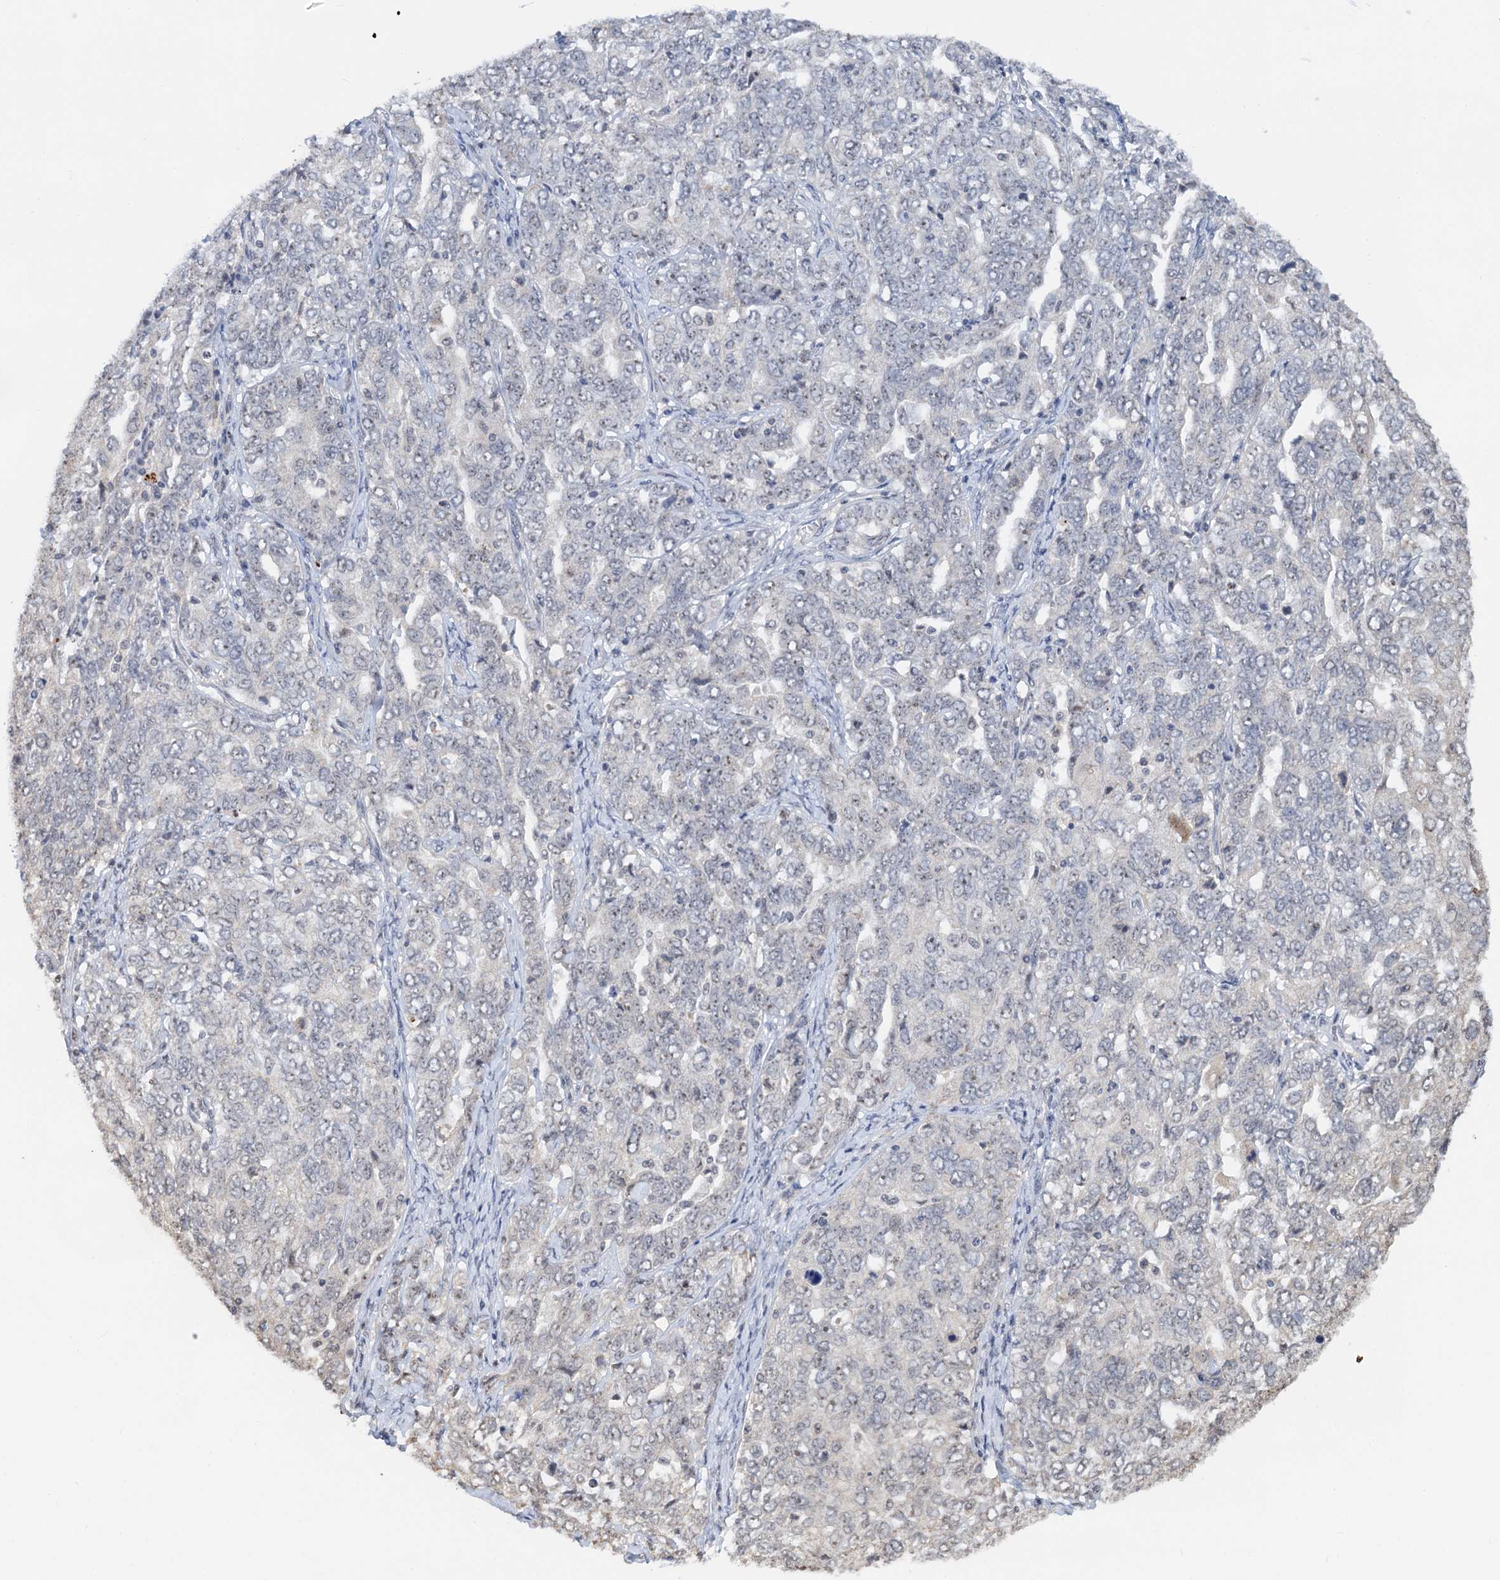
{"staining": {"intensity": "negative", "quantity": "none", "location": "none"}, "tissue": "ovarian cancer", "cell_type": "Tumor cells", "image_type": "cancer", "snomed": [{"axis": "morphology", "description": "Carcinoma, endometroid"}, {"axis": "topography", "description": "Ovary"}], "caption": "Immunohistochemical staining of human ovarian endometroid carcinoma reveals no significant staining in tumor cells.", "gene": "NAT10", "patient": {"sex": "female", "age": 62}}